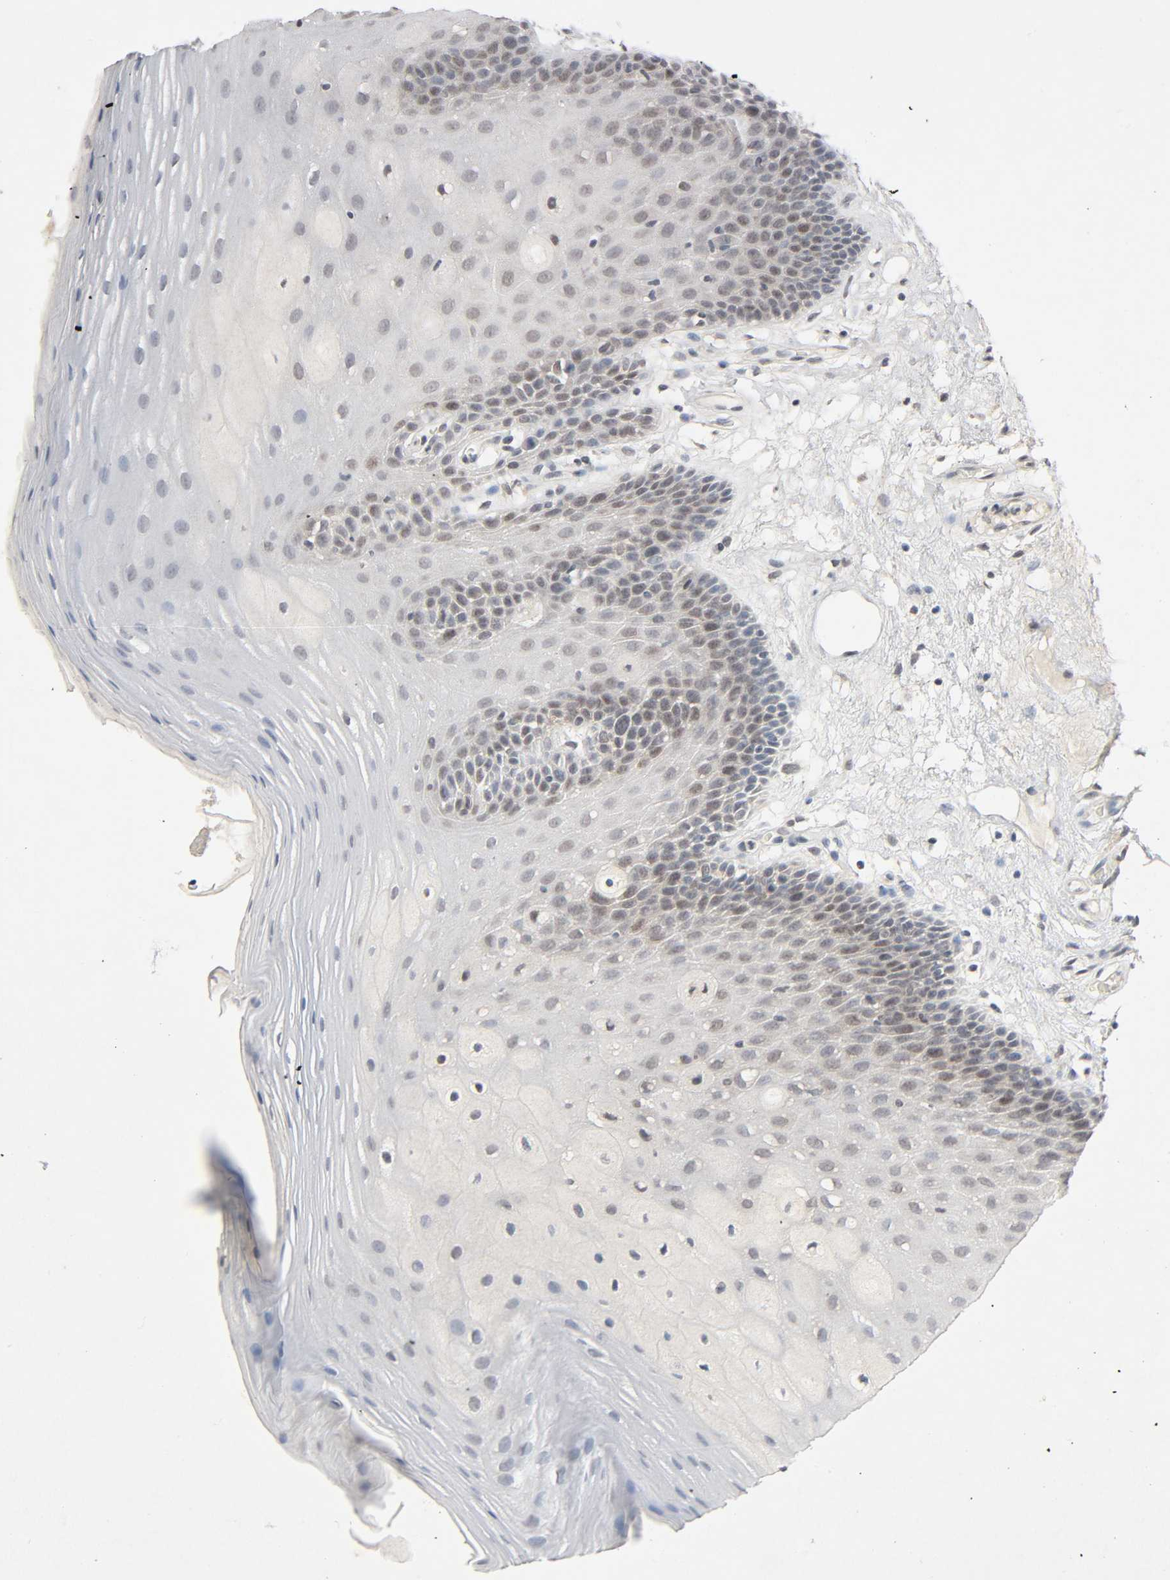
{"staining": {"intensity": "weak", "quantity": "25%-75%", "location": "nuclear"}, "tissue": "oral mucosa", "cell_type": "Squamous epithelial cells", "image_type": "normal", "snomed": [{"axis": "morphology", "description": "Normal tissue, NOS"}, {"axis": "morphology", "description": "Squamous cell carcinoma, NOS"}, {"axis": "topography", "description": "Skeletal muscle"}, {"axis": "topography", "description": "Oral tissue"}, {"axis": "topography", "description": "Head-Neck"}], "caption": "A micrograph showing weak nuclear staining in approximately 25%-75% of squamous epithelial cells in normal oral mucosa, as visualized by brown immunohistochemical staining.", "gene": "MAPKAPK5", "patient": {"sex": "male", "age": 71}}